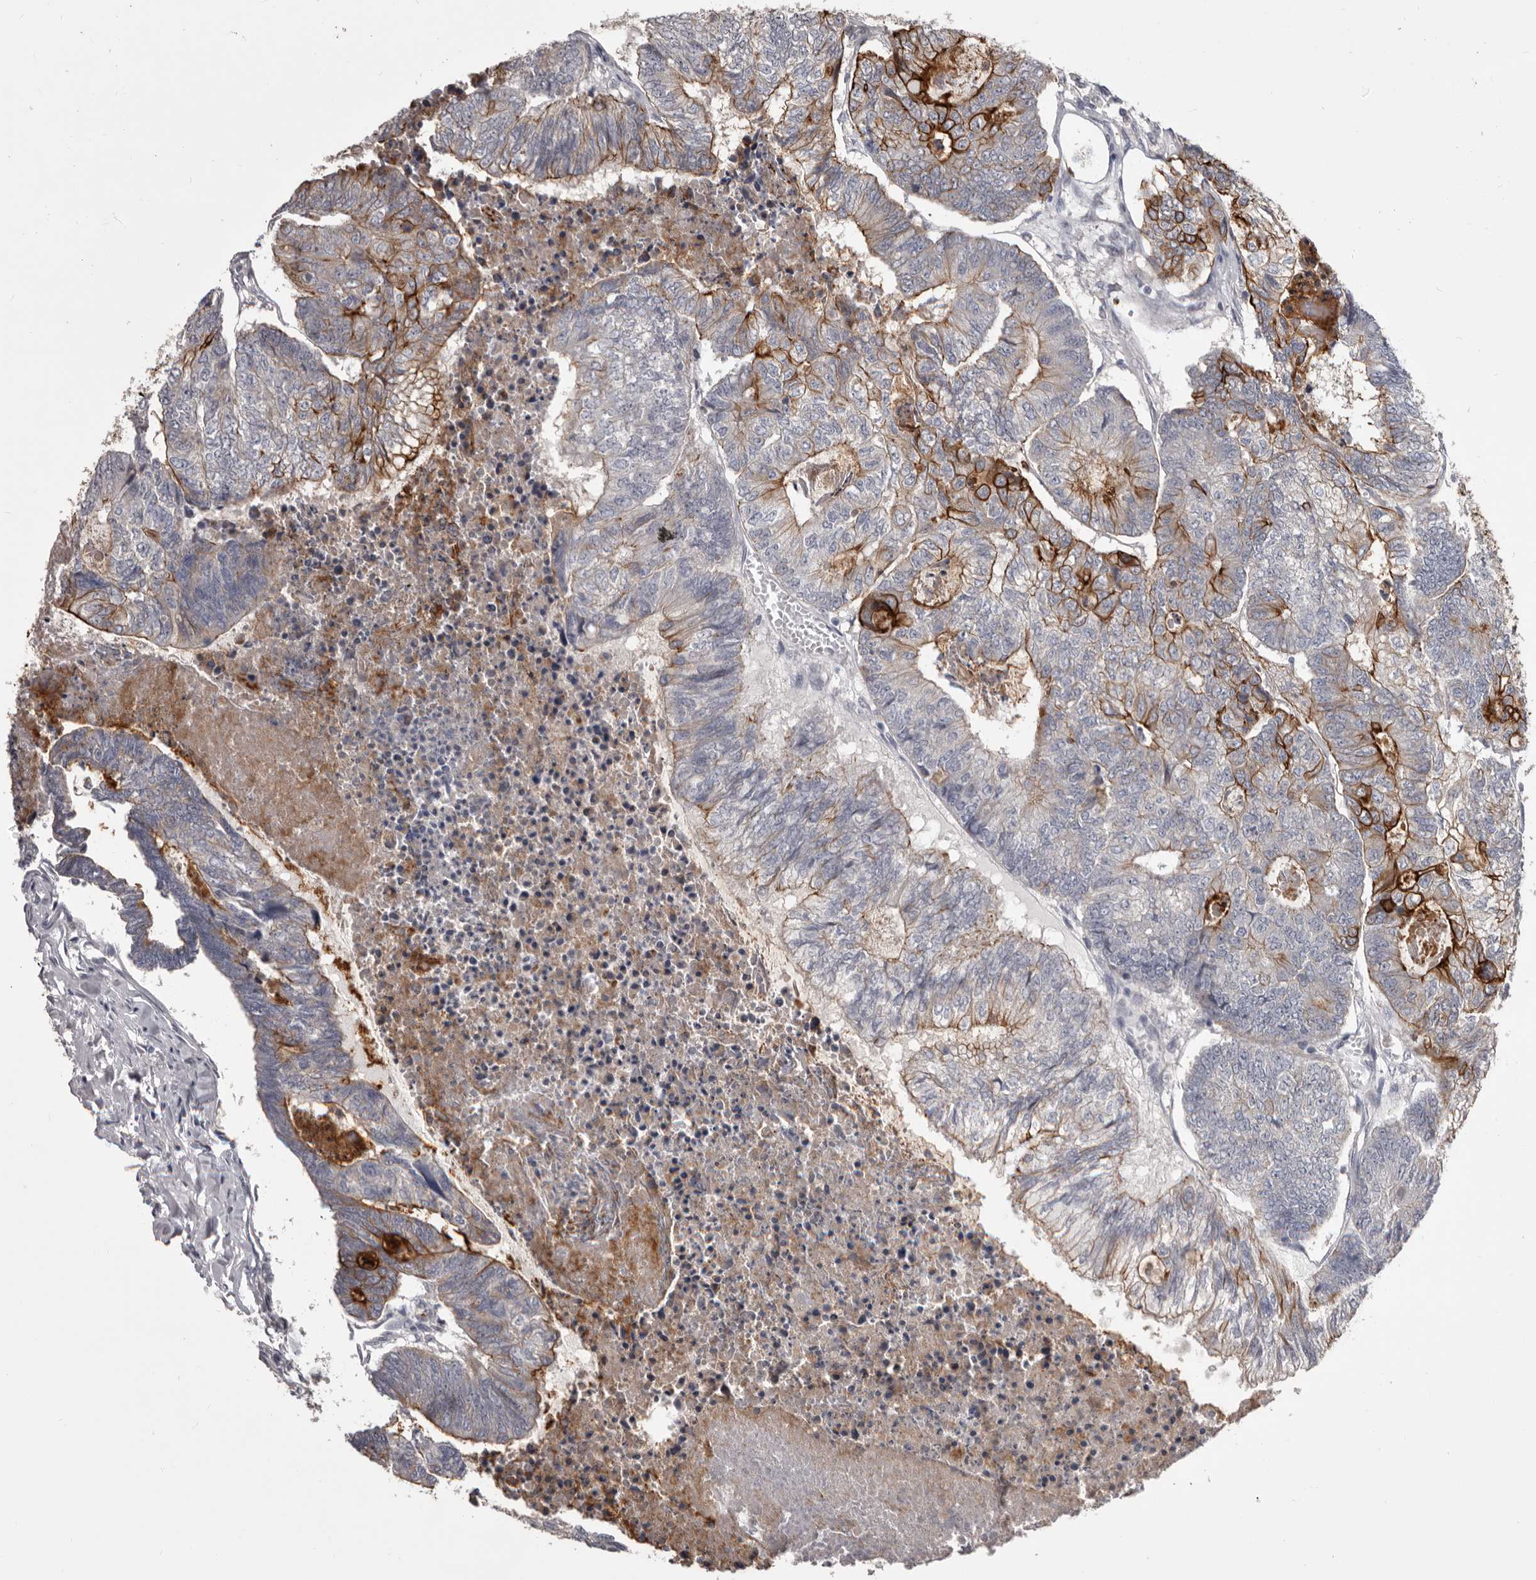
{"staining": {"intensity": "strong", "quantity": "<25%", "location": "cytoplasmic/membranous"}, "tissue": "colorectal cancer", "cell_type": "Tumor cells", "image_type": "cancer", "snomed": [{"axis": "morphology", "description": "Adenocarcinoma, NOS"}, {"axis": "topography", "description": "Colon"}], "caption": "Protein staining shows strong cytoplasmic/membranous positivity in approximately <25% of tumor cells in colorectal adenocarcinoma. (DAB IHC, brown staining for protein, blue staining for nuclei).", "gene": "LPAR6", "patient": {"sex": "female", "age": 67}}